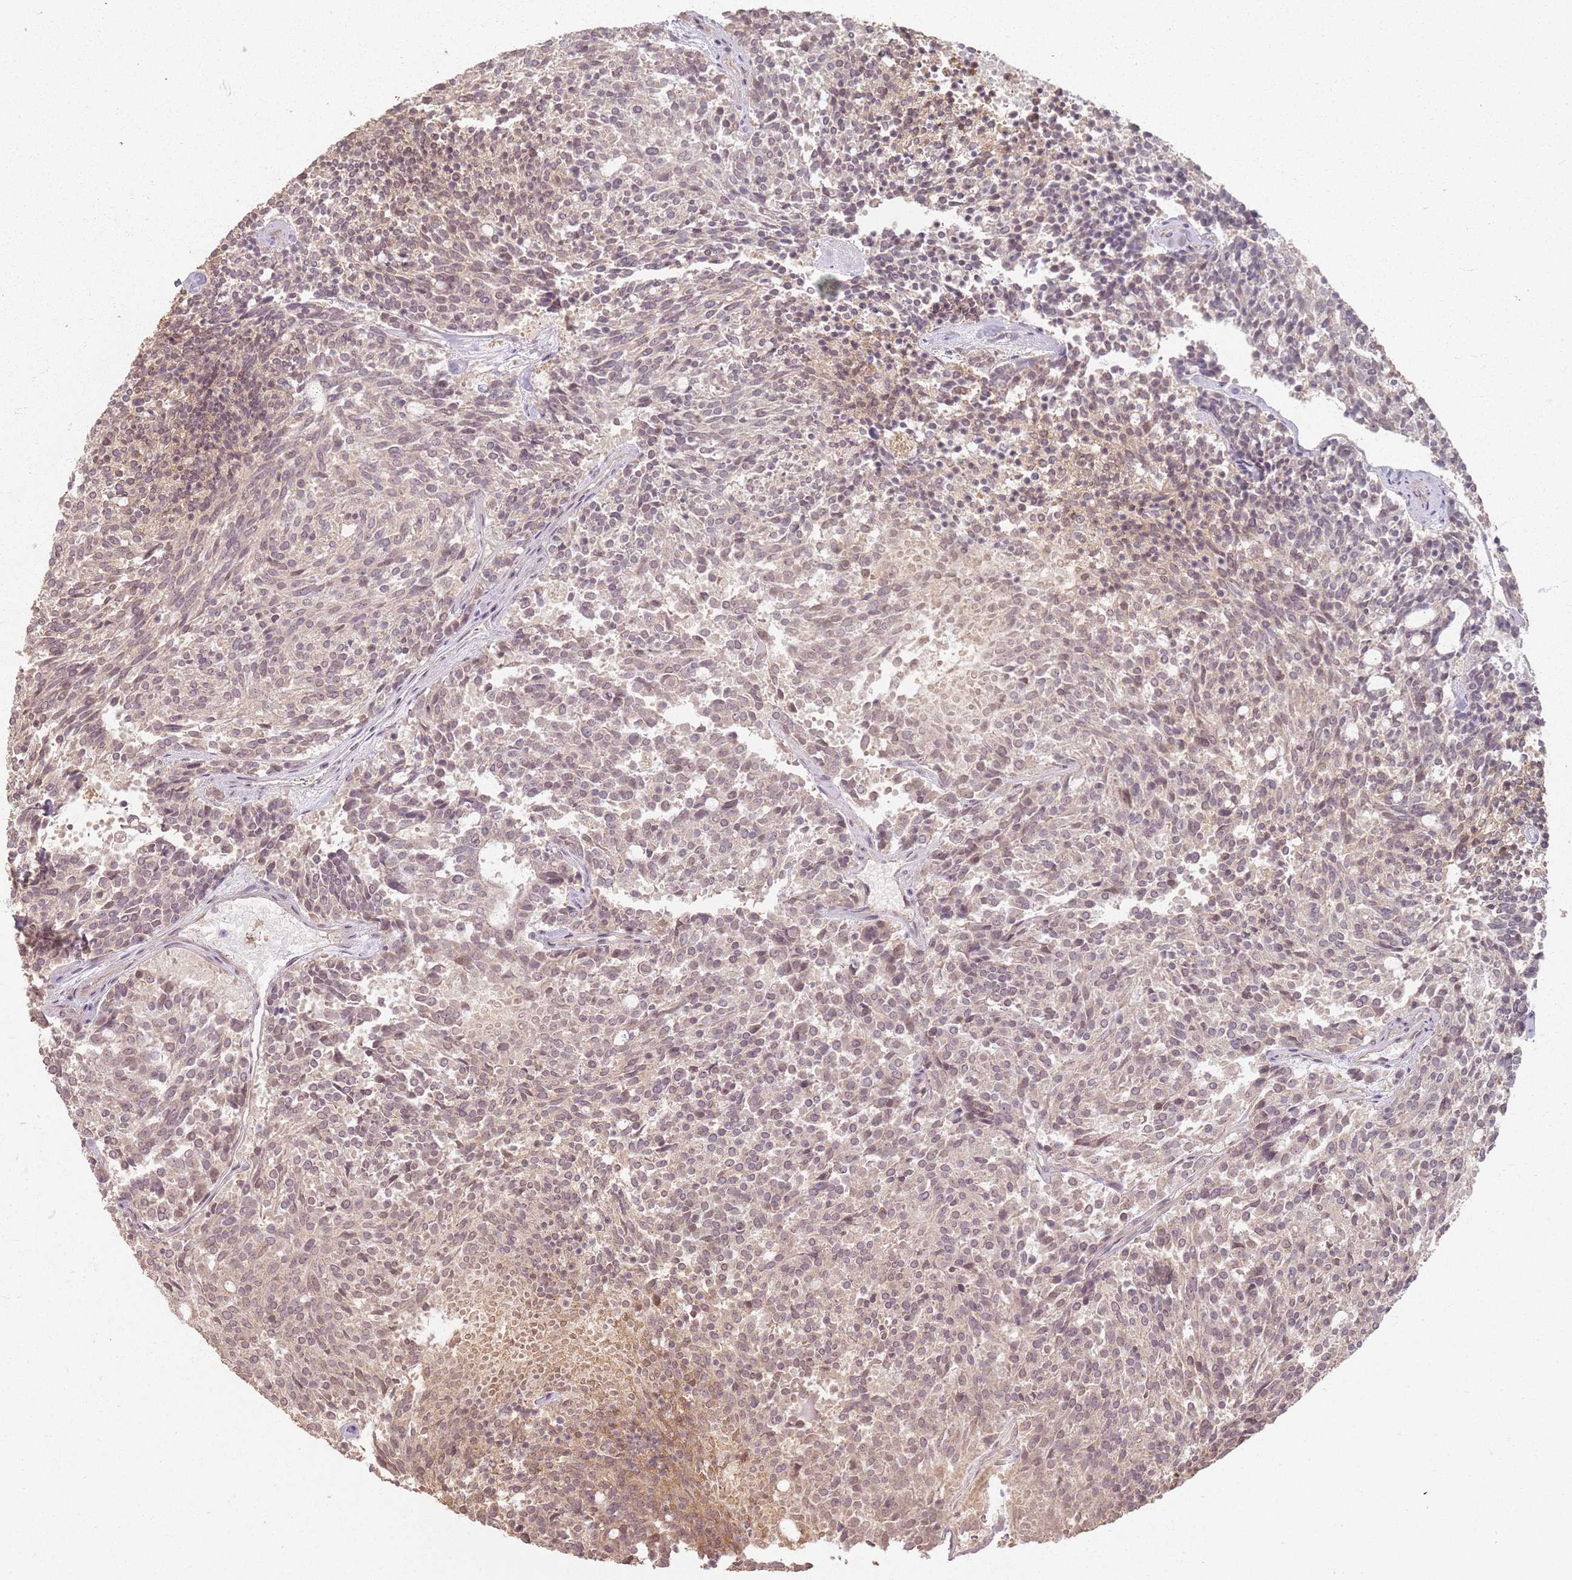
{"staining": {"intensity": "weak", "quantity": "<25%", "location": "cytoplasmic/membranous,nuclear"}, "tissue": "carcinoid", "cell_type": "Tumor cells", "image_type": "cancer", "snomed": [{"axis": "morphology", "description": "Carcinoid, malignant, NOS"}, {"axis": "topography", "description": "Pancreas"}], "caption": "Carcinoid was stained to show a protein in brown. There is no significant expression in tumor cells.", "gene": "CCDC168", "patient": {"sex": "female", "age": 54}}